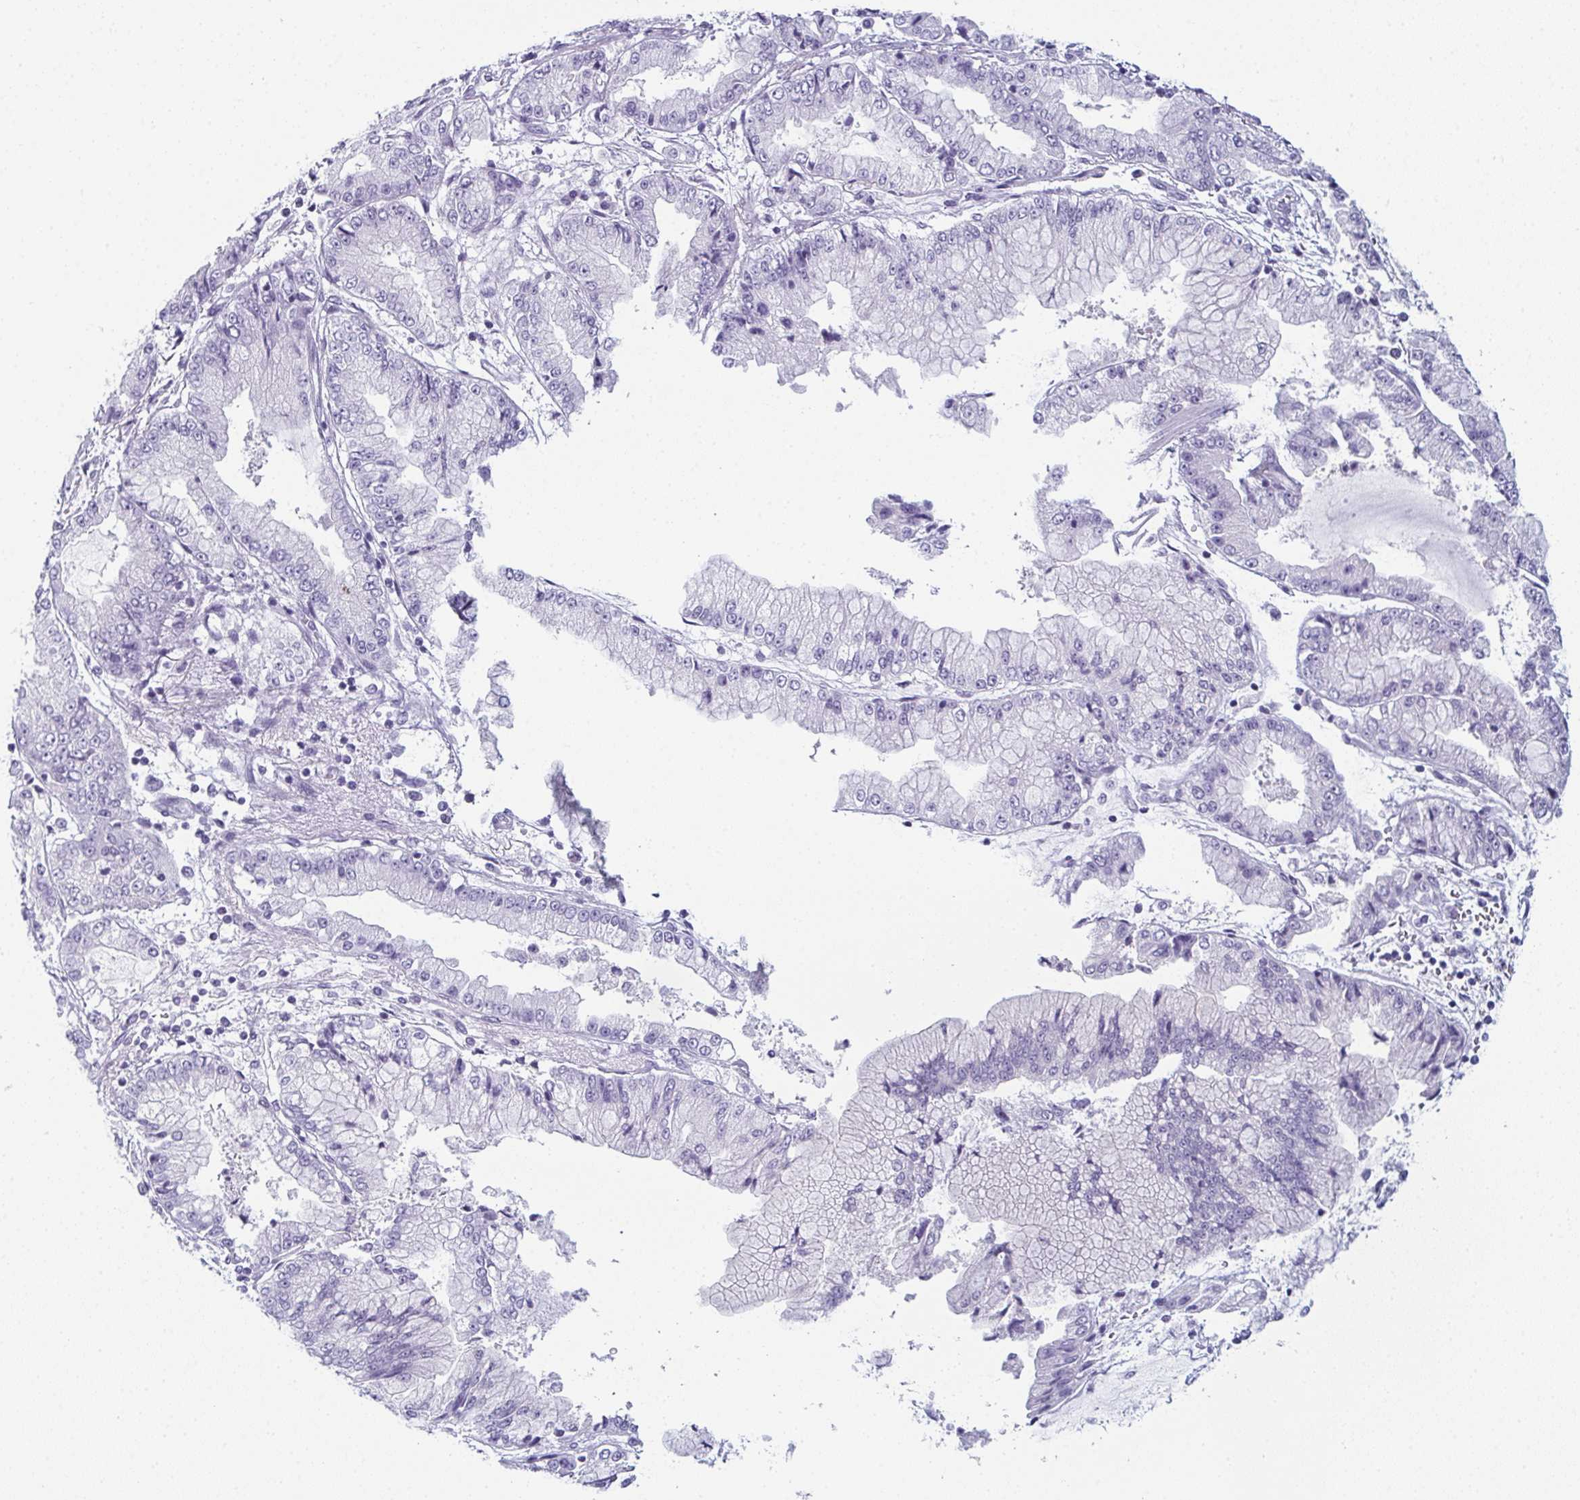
{"staining": {"intensity": "negative", "quantity": "none", "location": "none"}, "tissue": "stomach cancer", "cell_type": "Tumor cells", "image_type": "cancer", "snomed": [{"axis": "morphology", "description": "Adenocarcinoma, NOS"}, {"axis": "topography", "description": "Stomach, upper"}], "caption": "Micrograph shows no protein positivity in tumor cells of stomach adenocarcinoma tissue.", "gene": "ENKUR", "patient": {"sex": "female", "age": 74}}